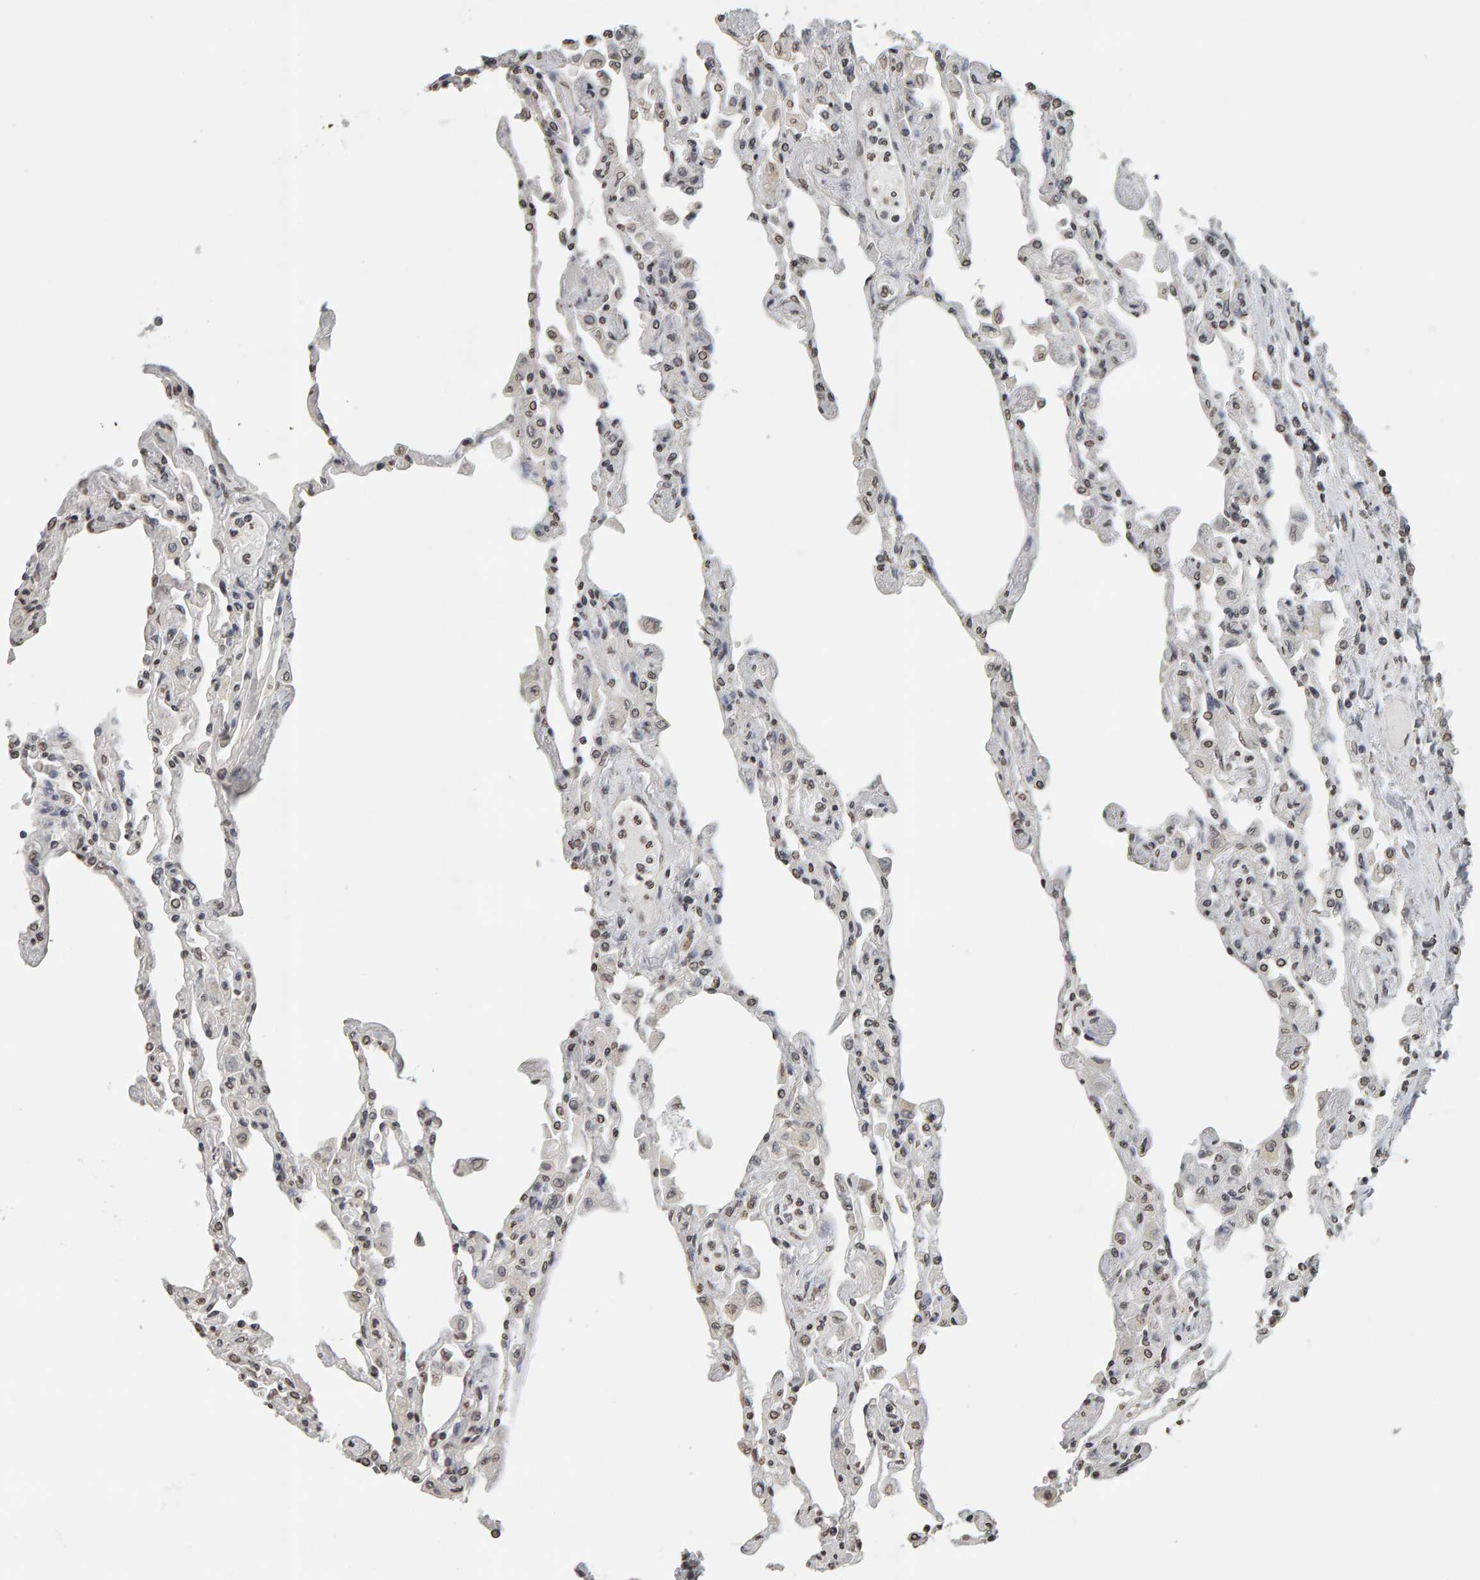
{"staining": {"intensity": "moderate", "quantity": "25%-75%", "location": "nuclear"}, "tissue": "lung", "cell_type": "Alveolar cells", "image_type": "normal", "snomed": [{"axis": "morphology", "description": "Normal tissue, NOS"}, {"axis": "topography", "description": "Bronchus"}, {"axis": "topography", "description": "Lung"}], "caption": "Immunohistochemistry (IHC) image of benign lung: human lung stained using immunohistochemistry exhibits medium levels of moderate protein expression localized specifically in the nuclear of alveolar cells, appearing as a nuclear brown color.", "gene": "AFF4", "patient": {"sex": "female", "age": 49}}